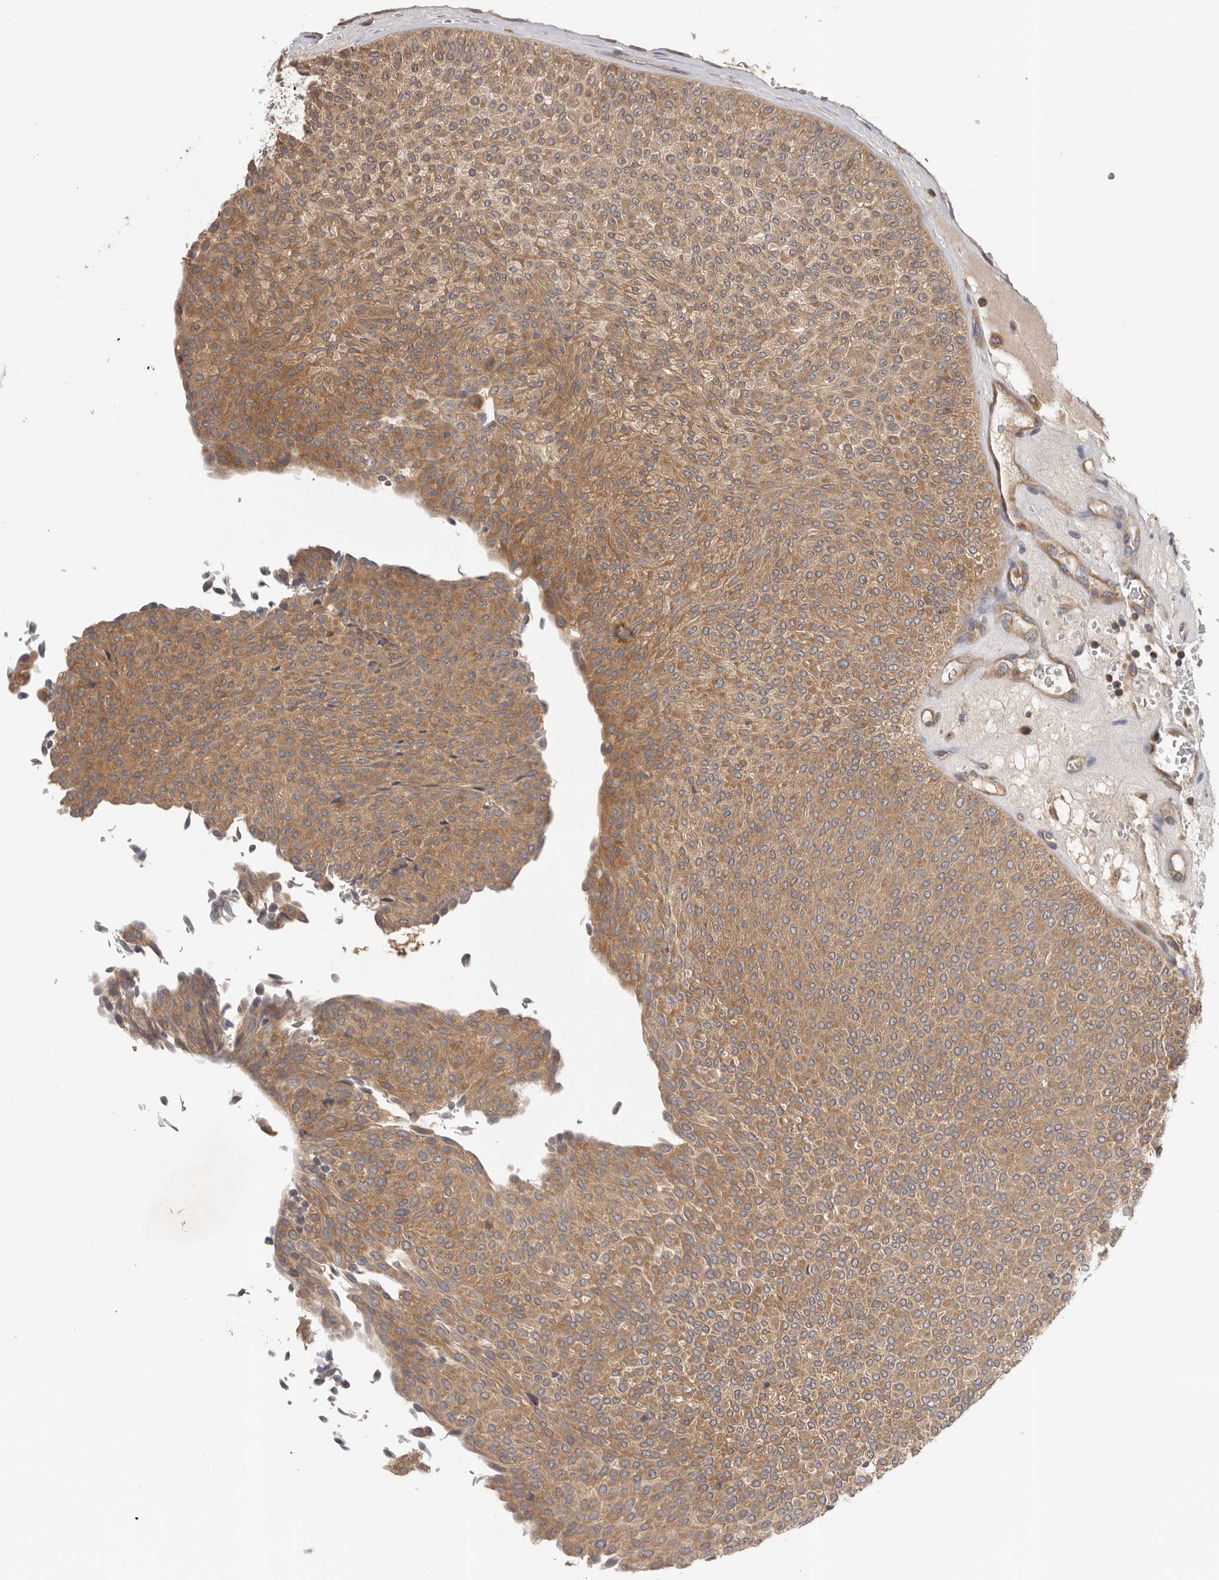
{"staining": {"intensity": "moderate", "quantity": ">75%", "location": "cytoplasmic/membranous"}, "tissue": "urothelial cancer", "cell_type": "Tumor cells", "image_type": "cancer", "snomed": [{"axis": "morphology", "description": "Urothelial carcinoma, Low grade"}, {"axis": "topography", "description": "Urinary bladder"}], "caption": "A brown stain highlights moderate cytoplasmic/membranous expression of a protein in human urothelial carcinoma (low-grade) tumor cells. Nuclei are stained in blue.", "gene": "PPP1R42", "patient": {"sex": "male", "age": 78}}